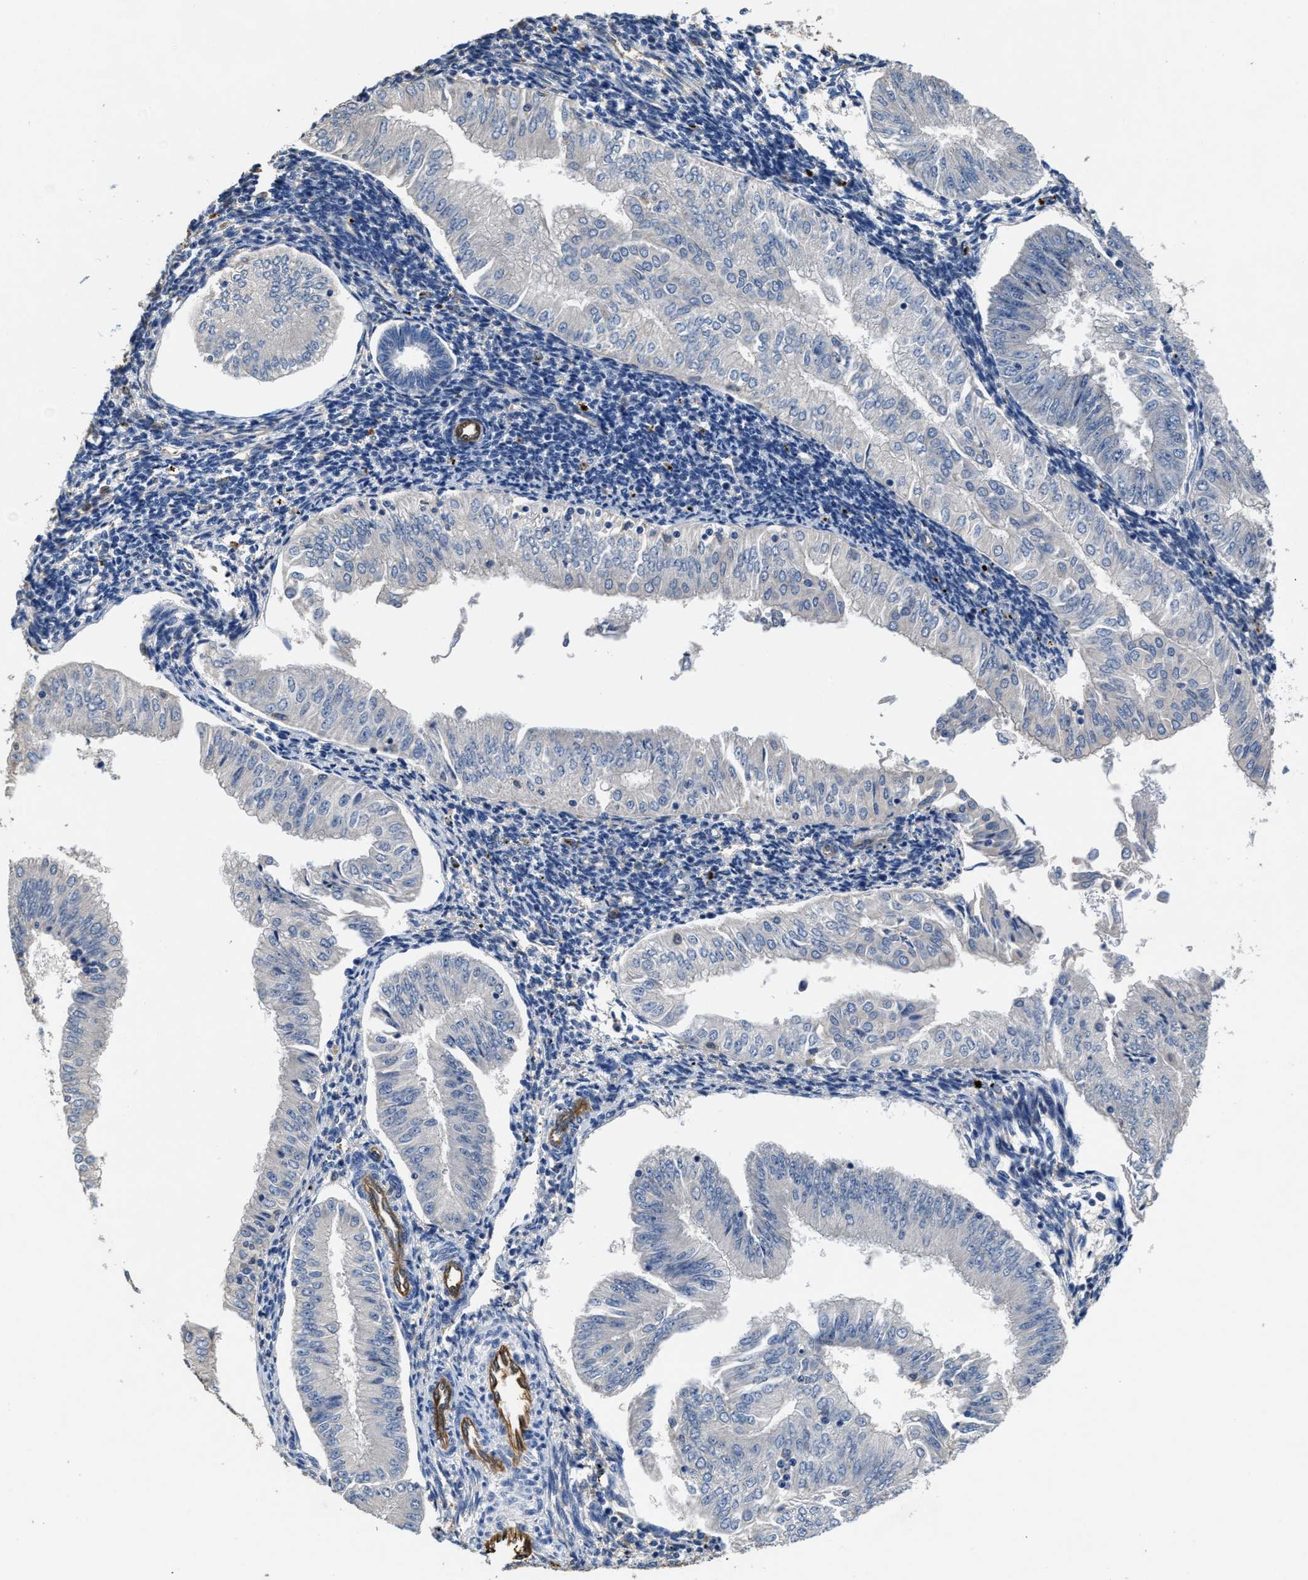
{"staining": {"intensity": "negative", "quantity": "none", "location": "none"}, "tissue": "endometrial cancer", "cell_type": "Tumor cells", "image_type": "cancer", "snomed": [{"axis": "morphology", "description": "Normal tissue, NOS"}, {"axis": "morphology", "description": "Adenocarcinoma, NOS"}, {"axis": "topography", "description": "Endometrium"}], "caption": "This histopathology image is of endometrial cancer (adenocarcinoma) stained with IHC to label a protein in brown with the nuclei are counter-stained blue. There is no staining in tumor cells. (Brightfield microscopy of DAB (3,3'-diaminobenzidine) immunohistochemistry (IHC) at high magnification).", "gene": "PEG10", "patient": {"sex": "female", "age": 53}}